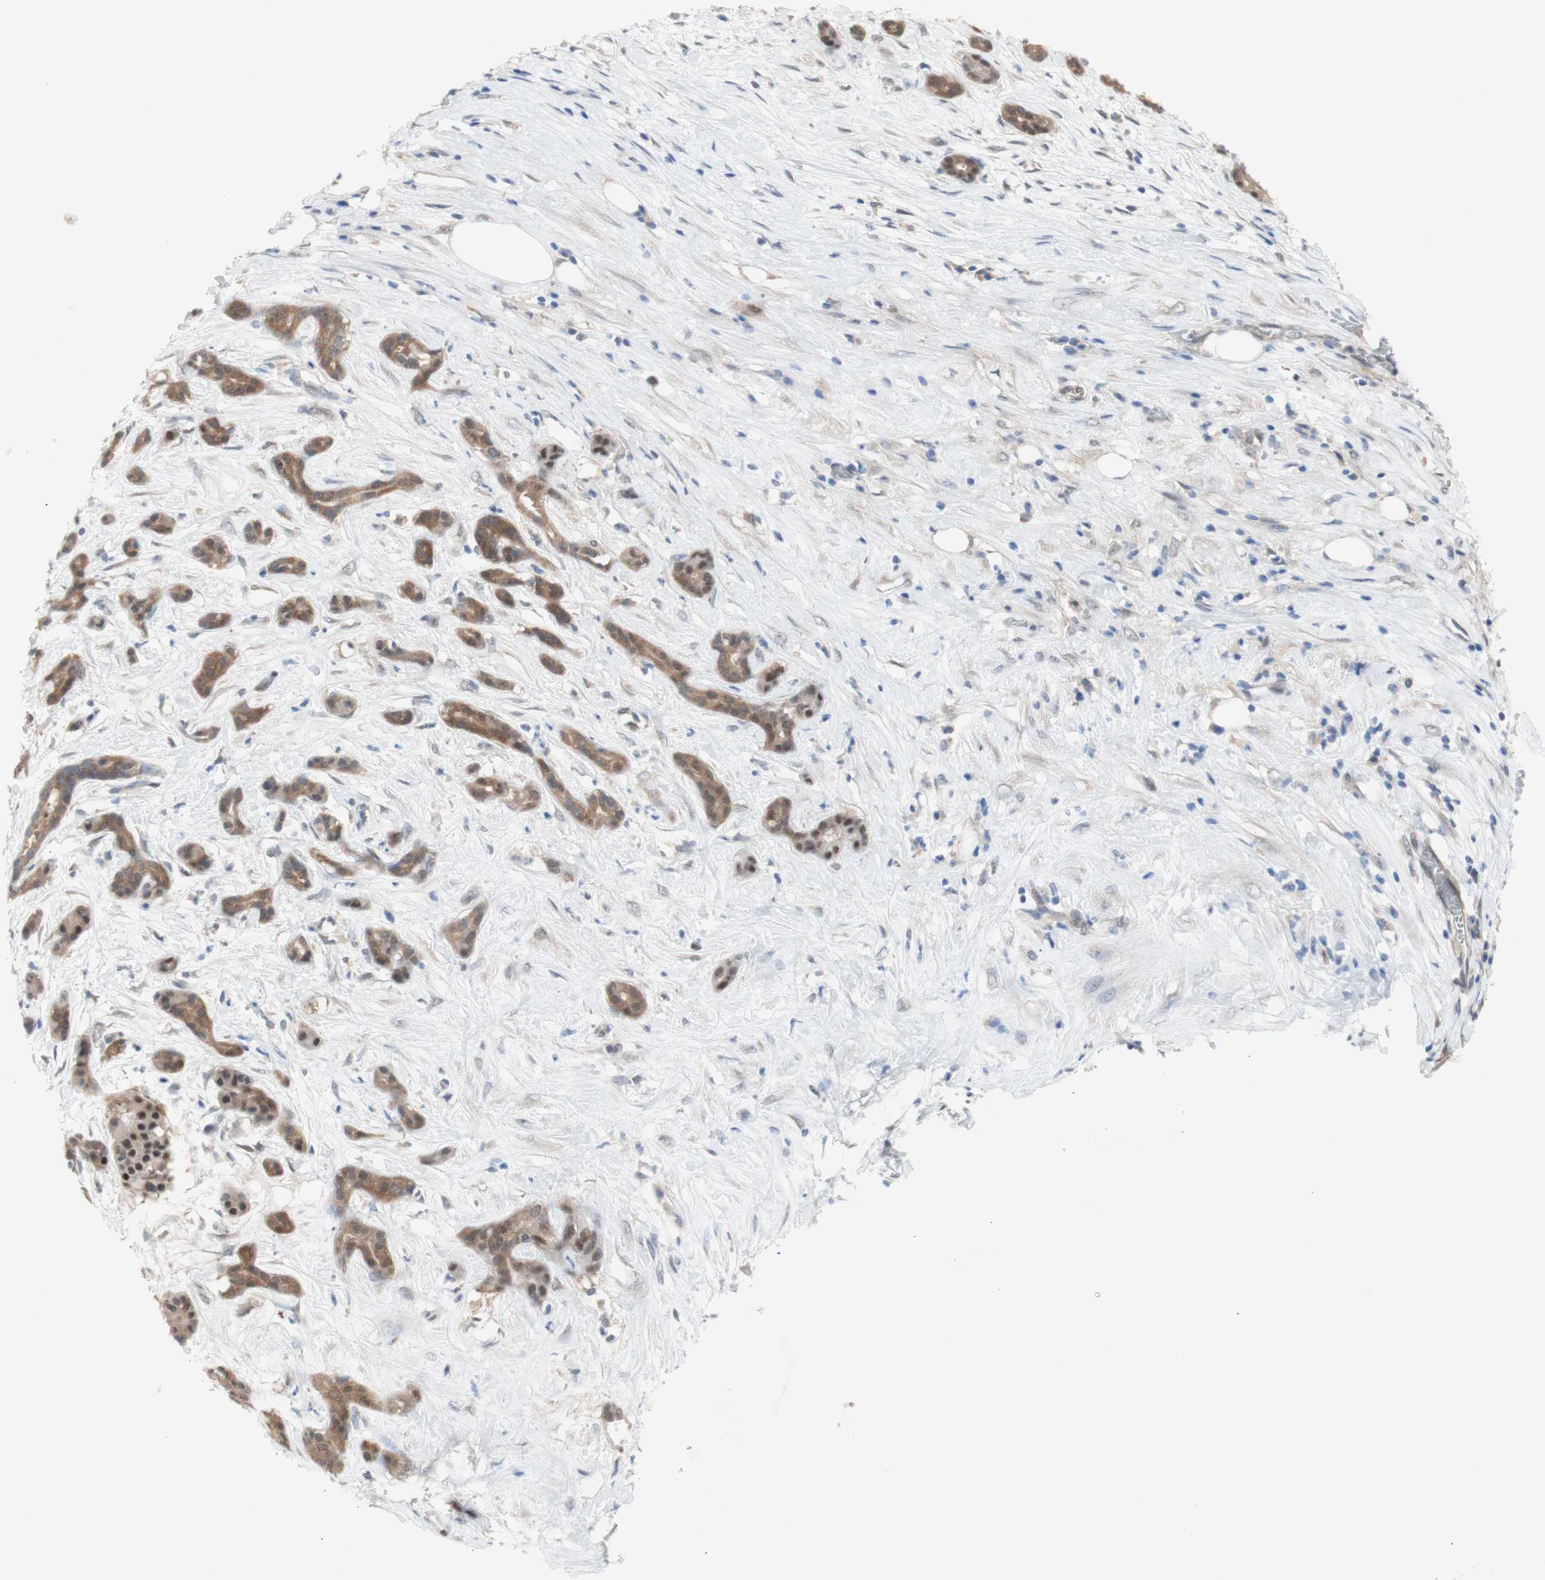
{"staining": {"intensity": "moderate", "quantity": ">75%", "location": "cytoplasmic/membranous,nuclear"}, "tissue": "pancreatic cancer", "cell_type": "Tumor cells", "image_type": "cancer", "snomed": [{"axis": "morphology", "description": "Adenocarcinoma, NOS"}, {"axis": "topography", "description": "Pancreas"}], "caption": "Adenocarcinoma (pancreatic) stained for a protein (brown) demonstrates moderate cytoplasmic/membranous and nuclear positive expression in approximately >75% of tumor cells.", "gene": "PRMT5", "patient": {"sex": "male", "age": 41}}